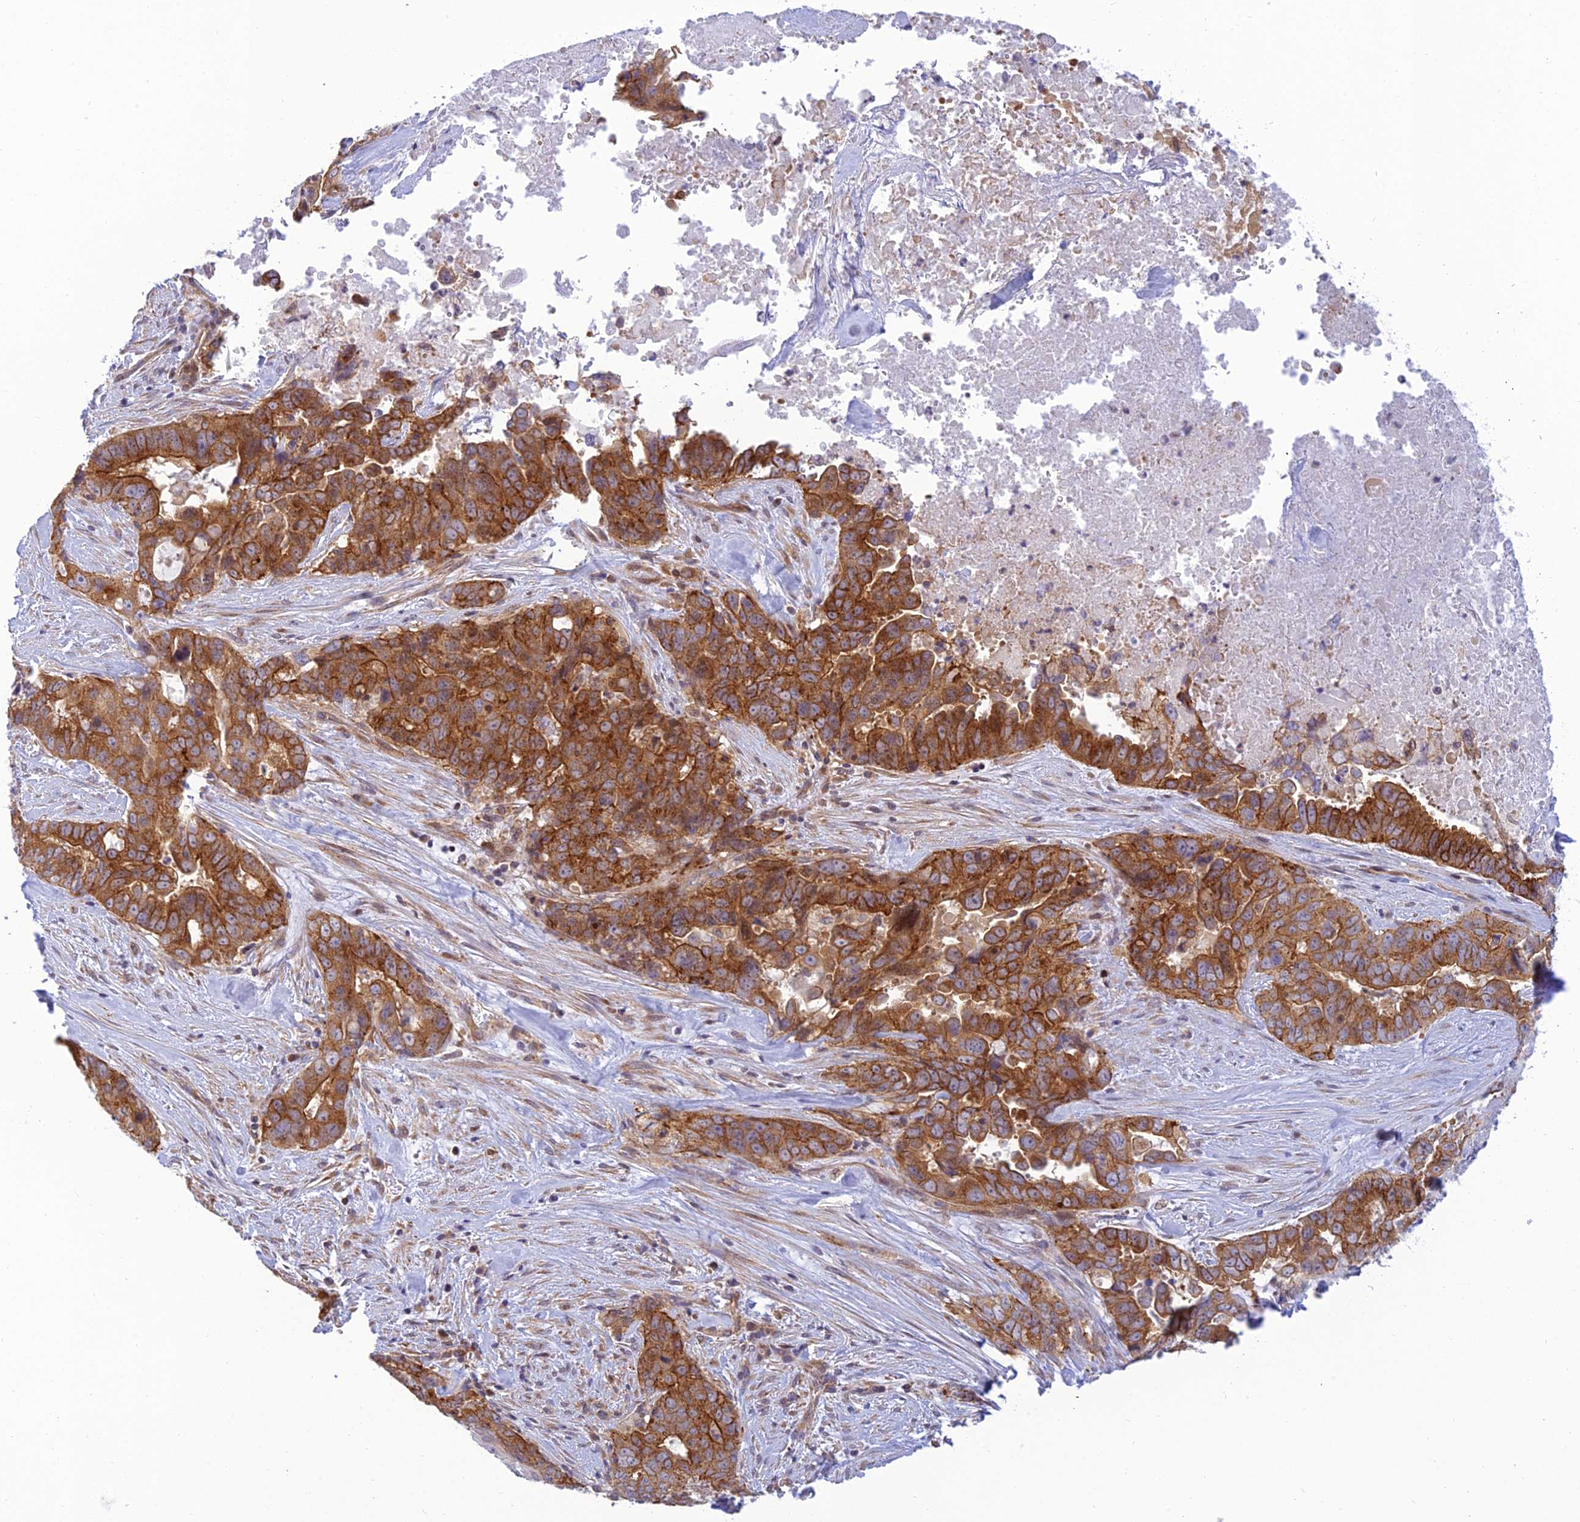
{"staining": {"intensity": "strong", "quantity": ">75%", "location": "cytoplasmic/membranous"}, "tissue": "pancreatic cancer", "cell_type": "Tumor cells", "image_type": "cancer", "snomed": [{"axis": "morphology", "description": "Adenocarcinoma, NOS"}, {"axis": "topography", "description": "Pancreas"}], "caption": "High-power microscopy captured an IHC histopathology image of pancreatic cancer (adenocarcinoma), revealing strong cytoplasmic/membranous staining in approximately >75% of tumor cells.", "gene": "HOOK2", "patient": {"sex": "male", "age": 80}}